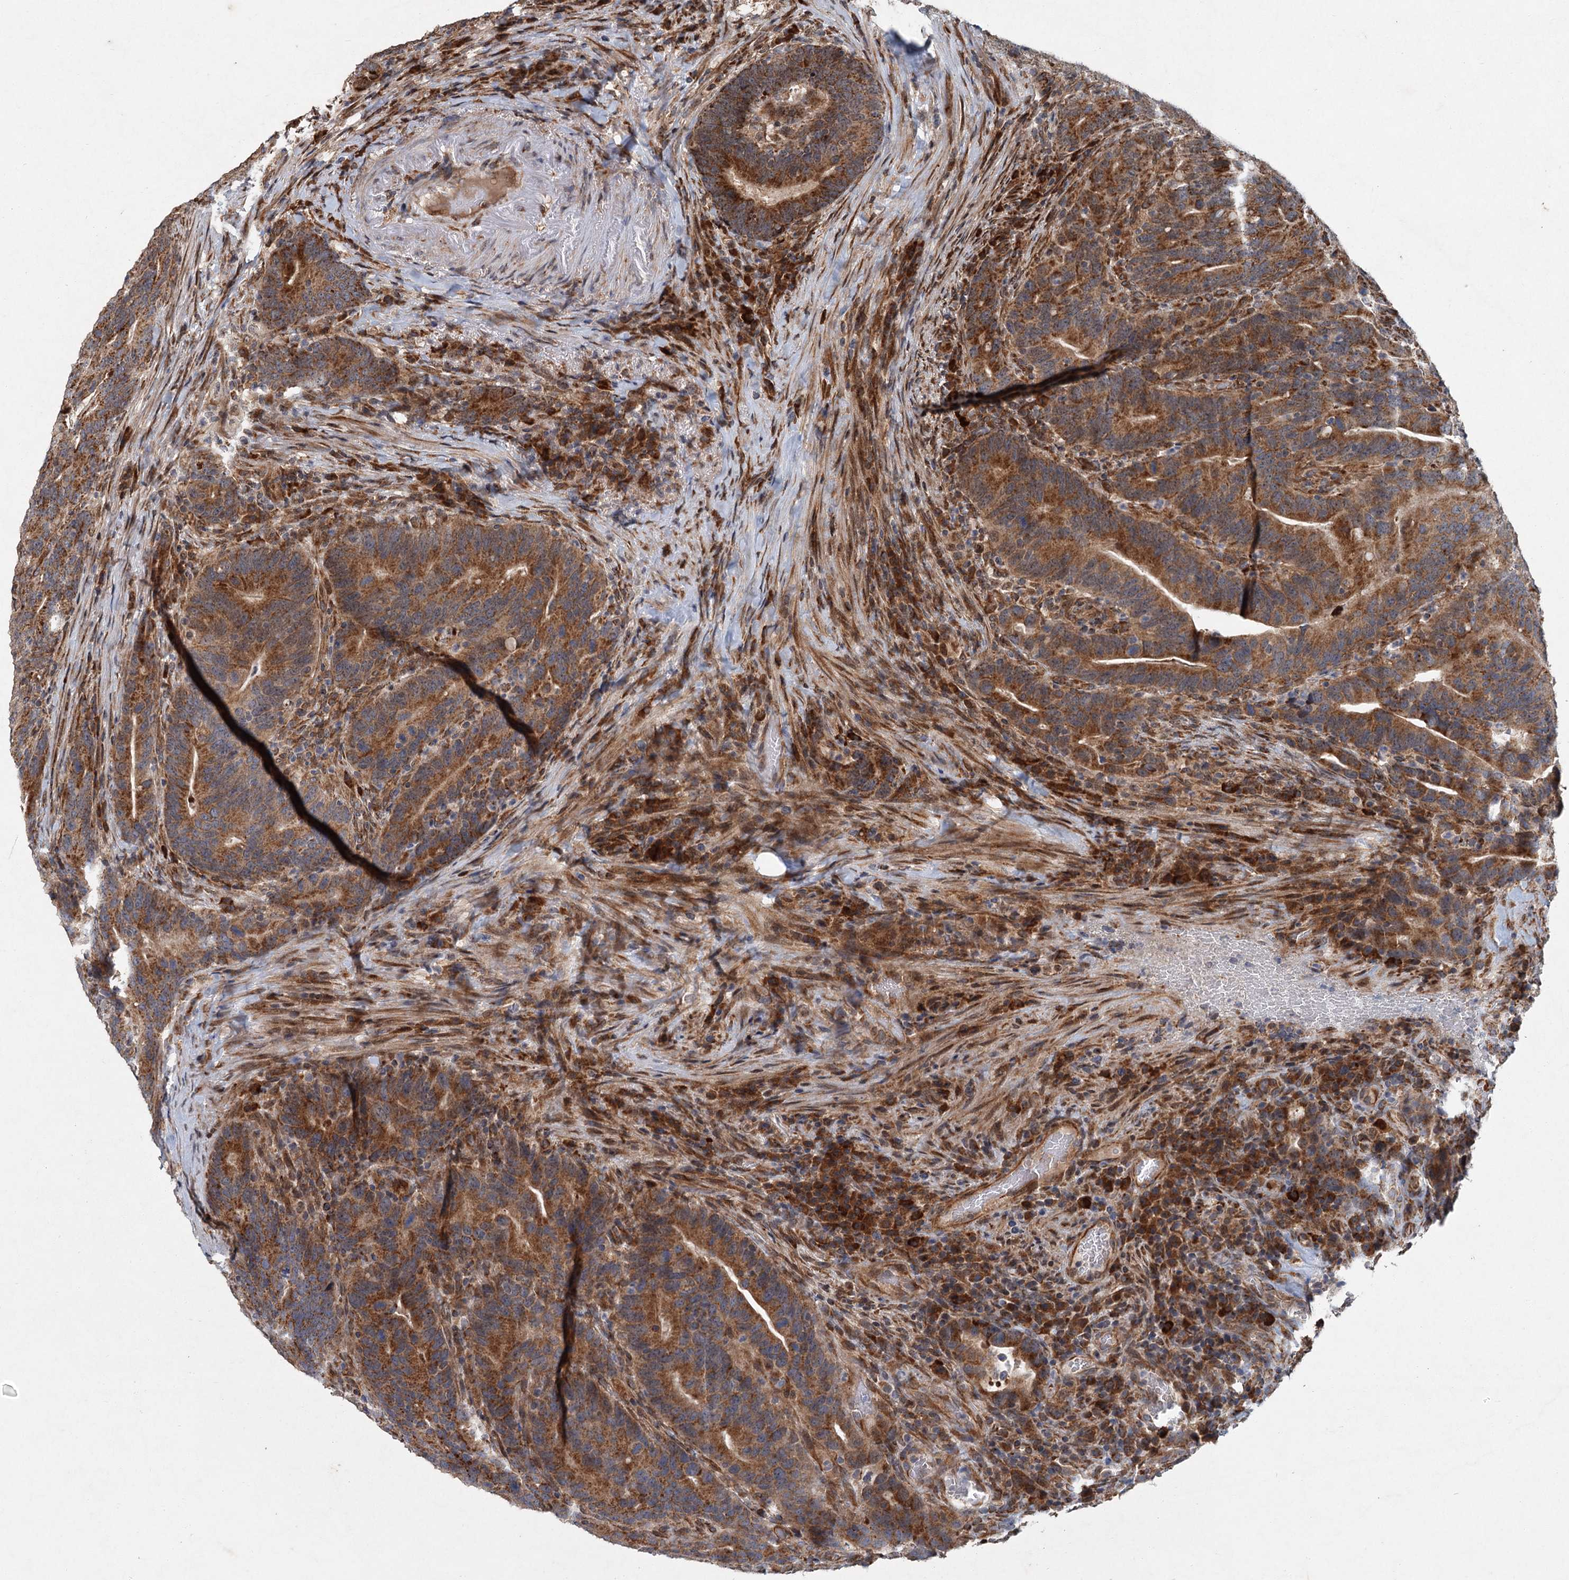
{"staining": {"intensity": "moderate", "quantity": ">75%", "location": "cytoplasmic/membranous"}, "tissue": "colorectal cancer", "cell_type": "Tumor cells", "image_type": "cancer", "snomed": [{"axis": "morphology", "description": "Adenocarcinoma, NOS"}, {"axis": "topography", "description": "Colon"}], "caption": "Immunohistochemical staining of colorectal adenocarcinoma exhibits moderate cytoplasmic/membranous protein expression in about >75% of tumor cells.", "gene": "SRPX2", "patient": {"sex": "female", "age": 66}}